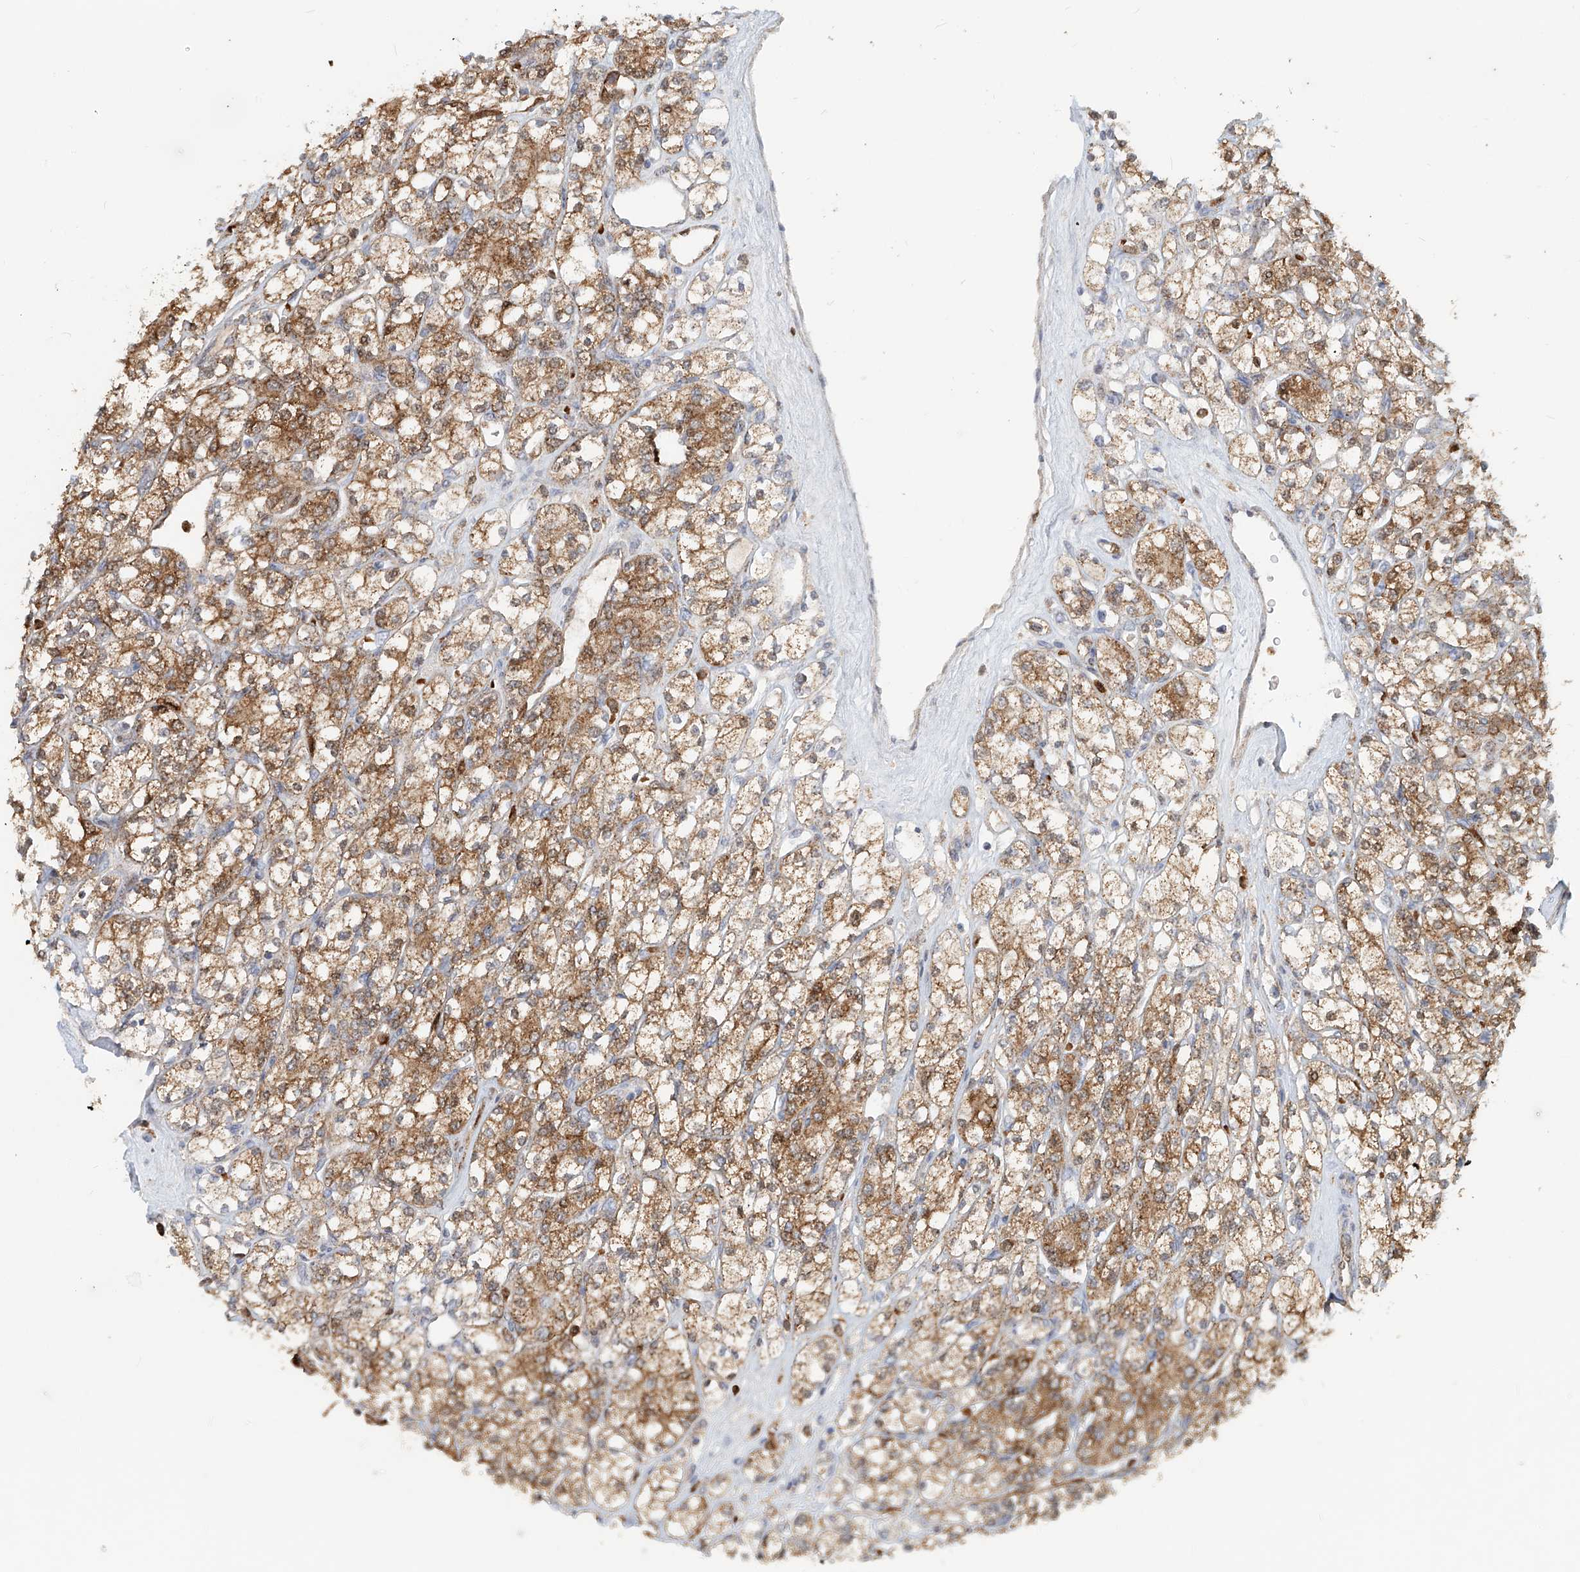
{"staining": {"intensity": "strong", "quantity": ">75%", "location": "cytoplasmic/membranous"}, "tissue": "renal cancer", "cell_type": "Tumor cells", "image_type": "cancer", "snomed": [{"axis": "morphology", "description": "Adenocarcinoma, NOS"}, {"axis": "topography", "description": "Kidney"}], "caption": "Immunohistochemistry histopathology image of neoplastic tissue: adenocarcinoma (renal) stained using IHC shows high levels of strong protein expression localized specifically in the cytoplasmic/membranous of tumor cells, appearing as a cytoplasmic/membranous brown color.", "gene": "PTPRA", "patient": {"sex": "male", "age": 77}}